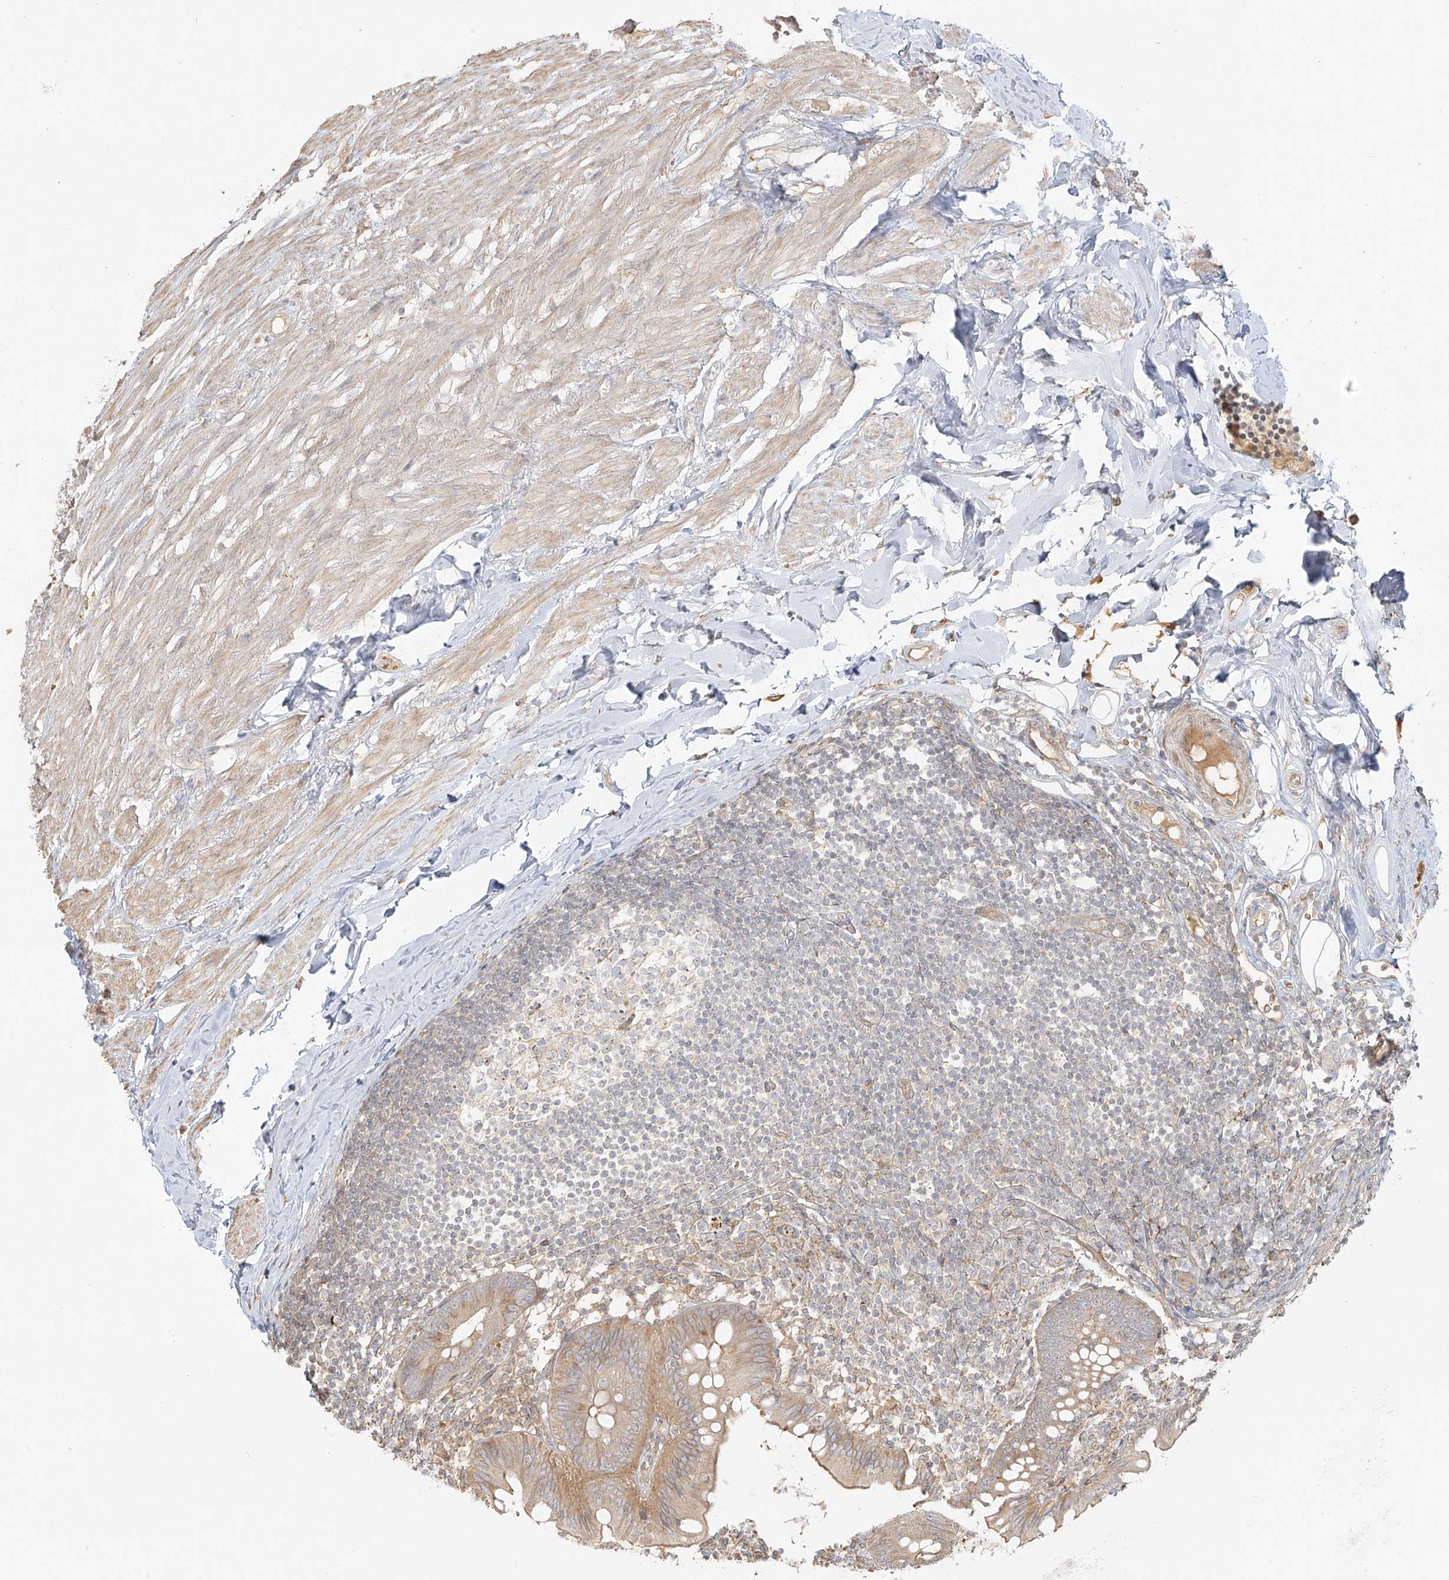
{"staining": {"intensity": "weak", "quantity": ">75%", "location": "cytoplasmic/membranous"}, "tissue": "appendix", "cell_type": "Glandular cells", "image_type": "normal", "snomed": [{"axis": "morphology", "description": "Normal tissue, NOS"}, {"axis": "topography", "description": "Appendix"}], "caption": "Protein staining shows weak cytoplasmic/membranous positivity in approximately >75% of glandular cells in normal appendix. (DAB (3,3'-diaminobenzidine) IHC, brown staining for protein, blue staining for nuclei).", "gene": "UPK1B", "patient": {"sex": "female", "age": 62}}